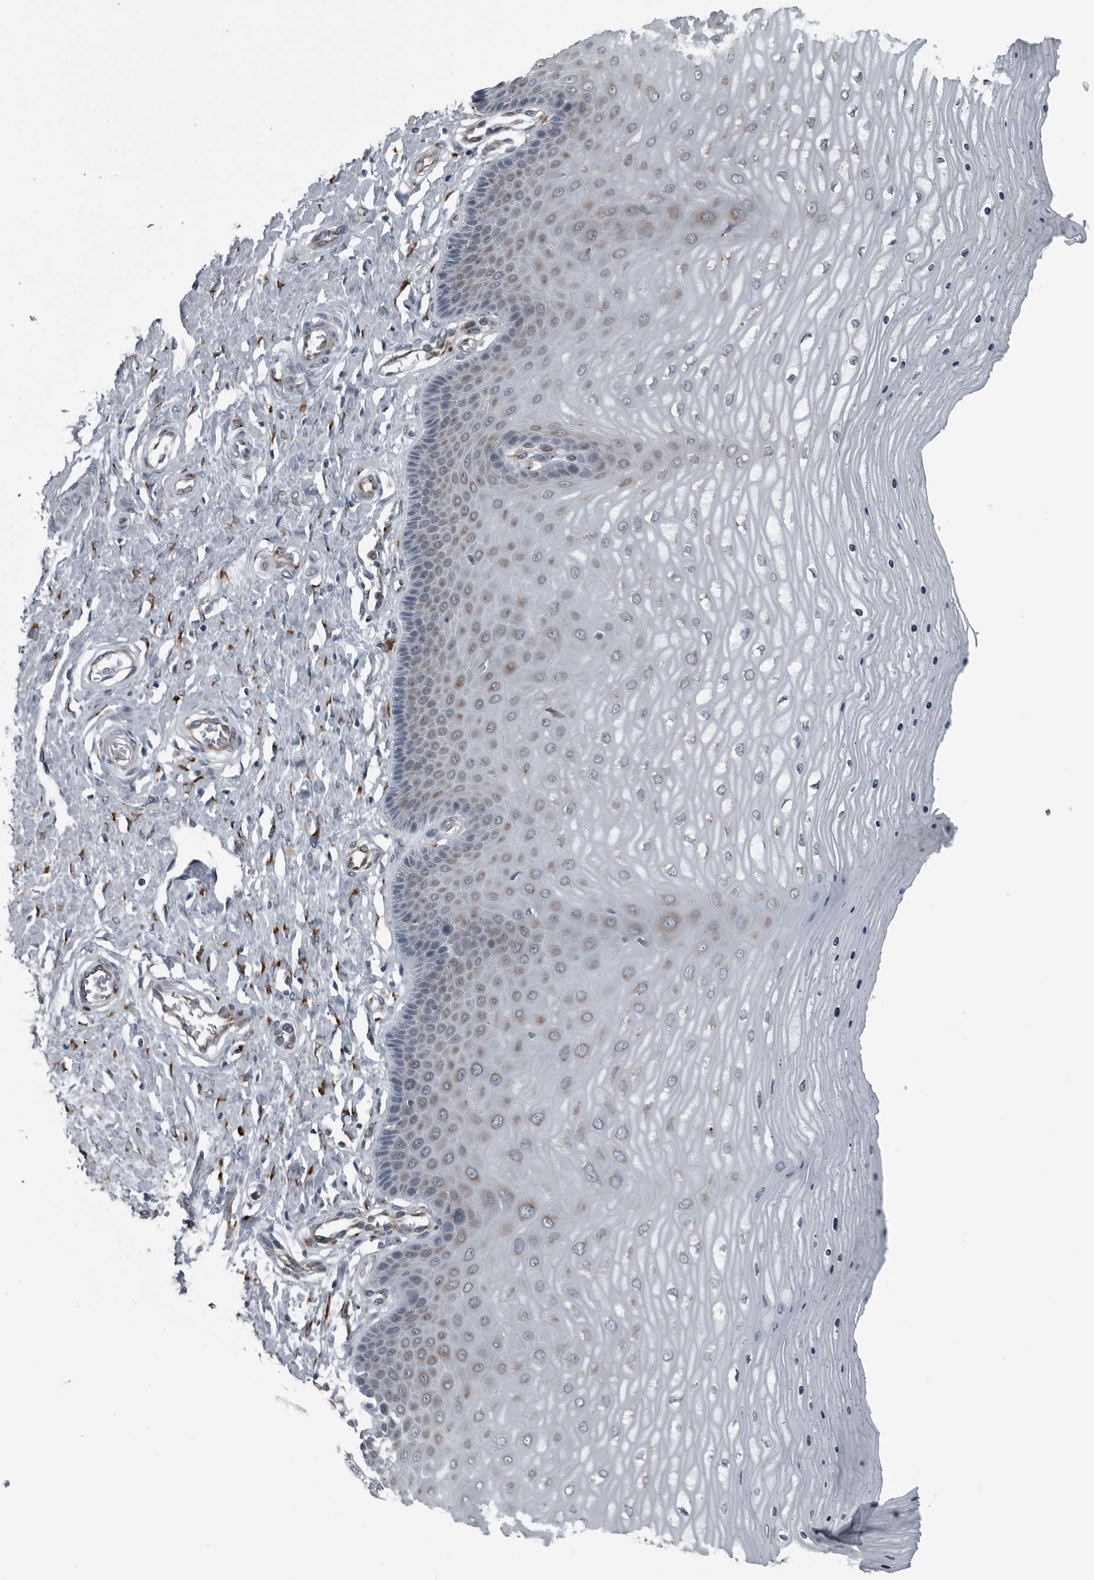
{"staining": {"intensity": "weak", "quantity": "<25%", "location": "cytoplasmic/membranous"}, "tissue": "cervix", "cell_type": "Glandular cells", "image_type": "normal", "snomed": [{"axis": "morphology", "description": "Normal tissue, NOS"}, {"axis": "topography", "description": "Cervix"}], "caption": "The immunohistochemistry histopathology image has no significant staining in glandular cells of cervix. (Immunohistochemistry, brightfield microscopy, high magnification).", "gene": "CEP85", "patient": {"sex": "female", "age": 55}}